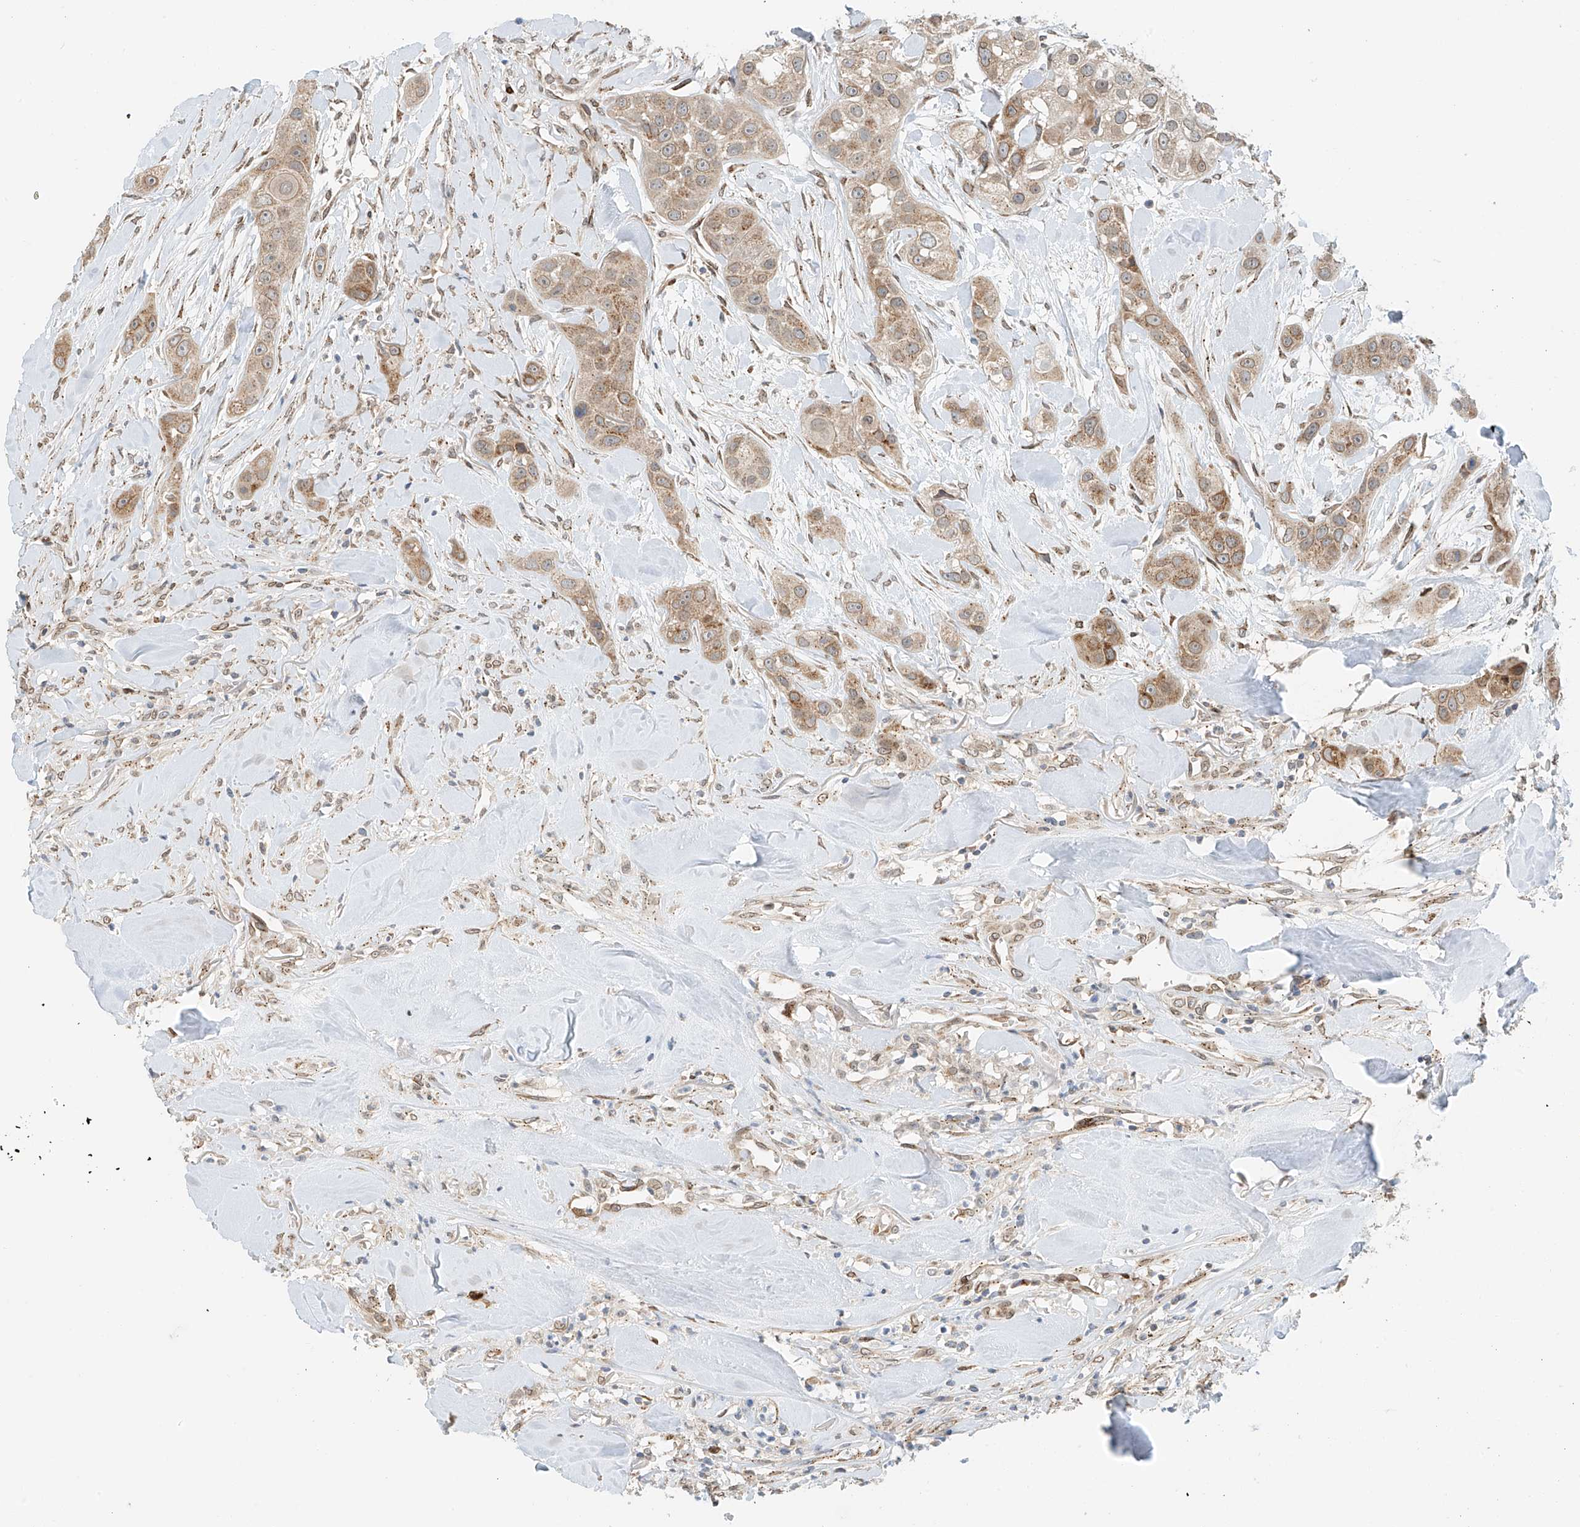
{"staining": {"intensity": "moderate", "quantity": ">75%", "location": "cytoplasmic/membranous"}, "tissue": "head and neck cancer", "cell_type": "Tumor cells", "image_type": "cancer", "snomed": [{"axis": "morphology", "description": "Normal tissue, NOS"}, {"axis": "morphology", "description": "Squamous cell carcinoma, NOS"}, {"axis": "topography", "description": "Skeletal muscle"}, {"axis": "topography", "description": "Head-Neck"}], "caption": "The histopathology image reveals immunohistochemical staining of squamous cell carcinoma (head and neck). There is moderate cytoplasmic/membranous positivity is seen in about >75% of tumor cells.", "gene": "STARD9", "patient": {"sex": "male", "age": 51}}